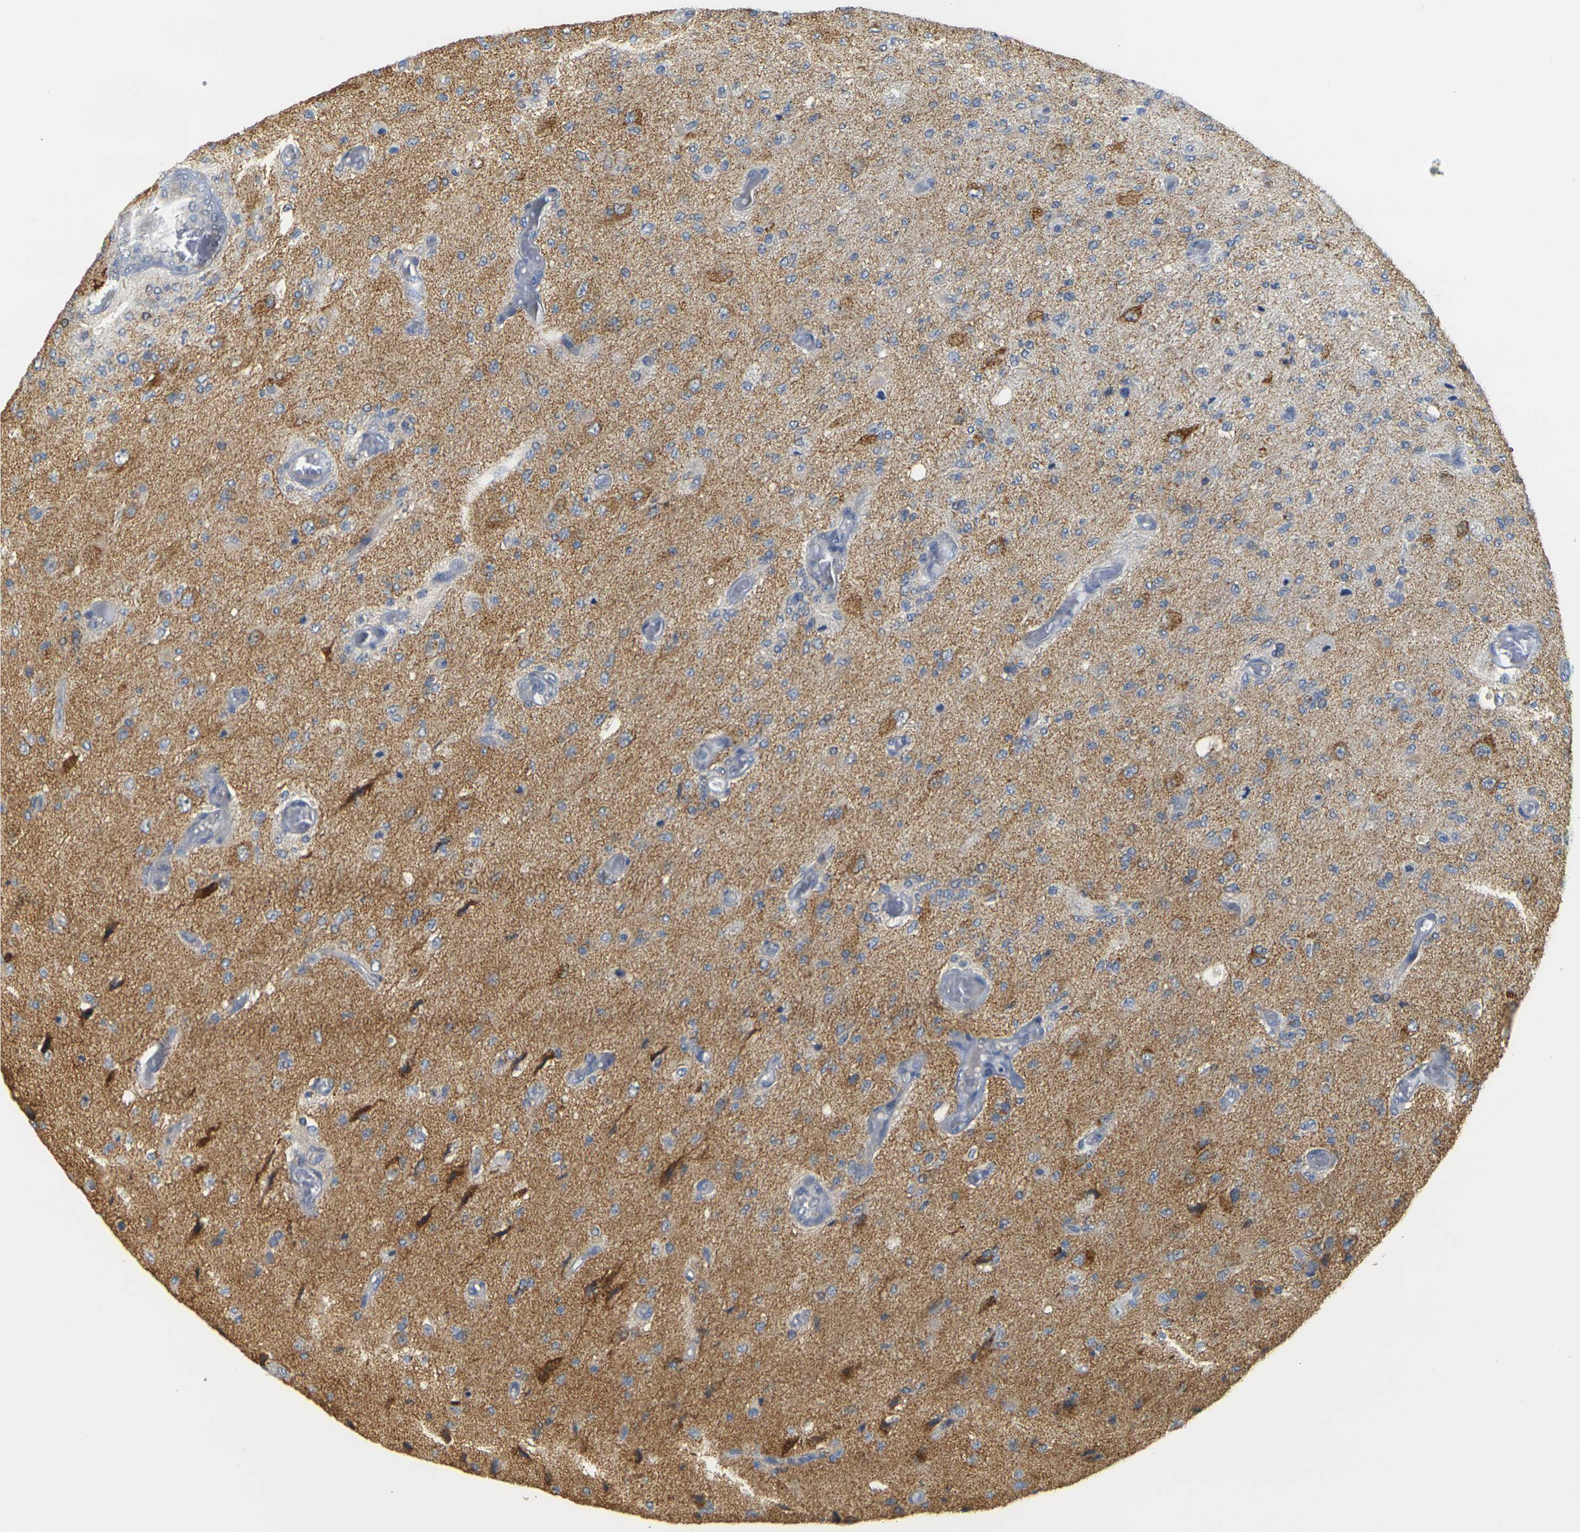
{"staining": {"intensity": "moderate", "quantity": "25%-75%", "location": "cytoplasmic/membranous"}, "tissue": "glioma", "cell_type": "Tumor cells", "image_type": "cancer", "snomed": [{"axis": "morphology", "description": "Normal tissue, NOS"}, {"axis": "morphology", "description": "Glioma, malignant, High grade"}, {"axis": "topography", "description": "Cerebral cortex"}], "caption": "Malignant glioma (high-grade) stained with IHC demonstrates moderate cytoplasmic/membranous expression in about 25%-75% of tumor cells. The staining was performed using DAB (3,3'-diaminobenzidine), with brown indicating positive protein expression. Nuclei are stained blue with hematoxylin.", "gene": "GDAP1", "patient": {"sex": "male", "age": 77}}